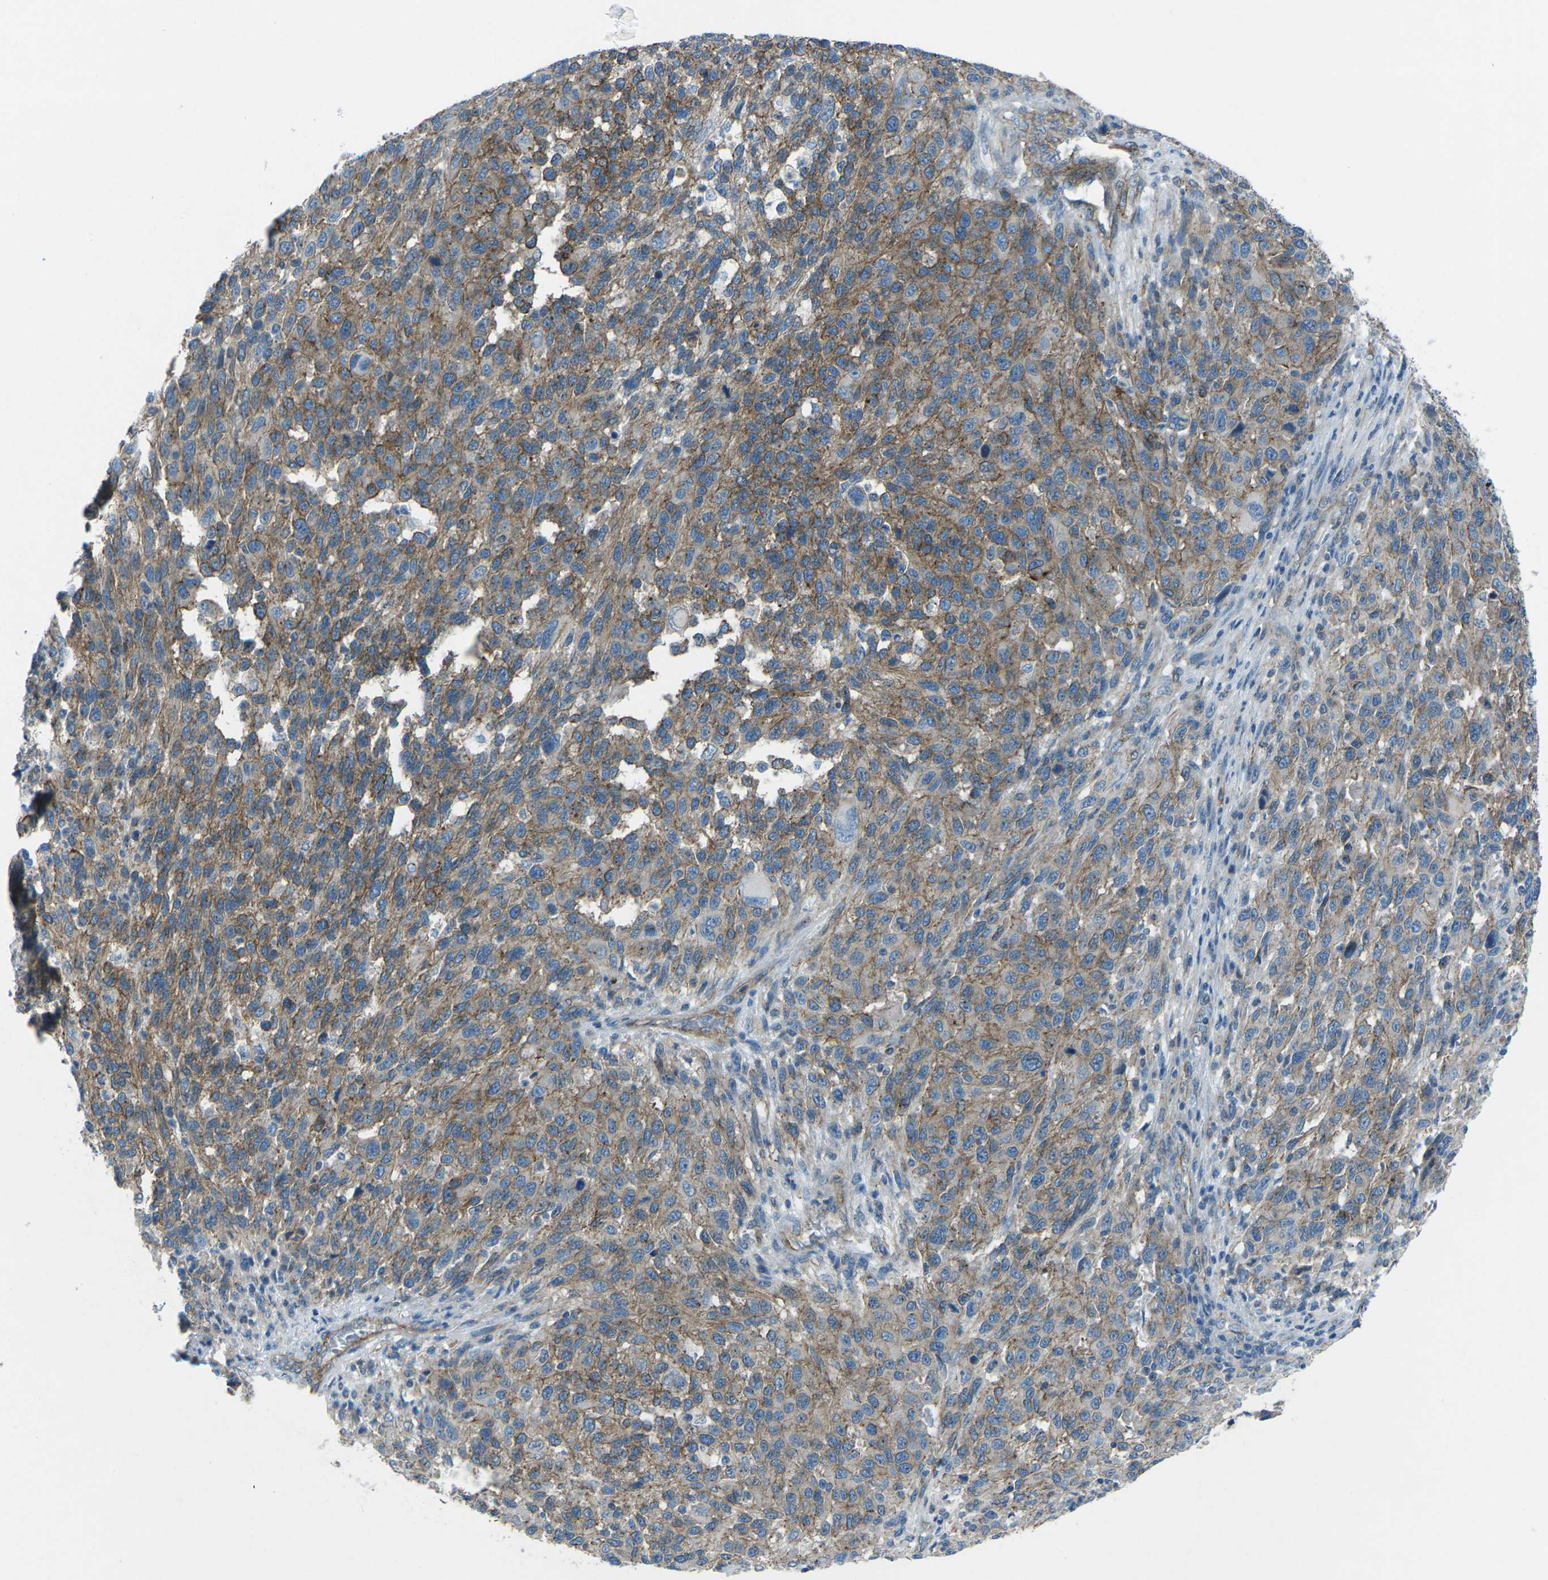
{"staining": {"intensity": "weak", "quantity": "25%-75%", "location": "cytoplasmic/membranous"}, "tissue": "melanoma", "cell_type": "Tumor cells", "image_type": "cancer", "snomed": [{"axis": "morphology", "description": "Malignant melanoma, Metastatic site"}, {"axis": "topography", "description": "Lymph node"}], "caption": "IHC (DAB) staining of malignant melanoma (metastatic site) demonstrates weak cytoplasmic/membranous protein expression in about 25%-75% of tumor cells.", "gene": "UTRN", "patient": {"sex": "male", "age": 61}}